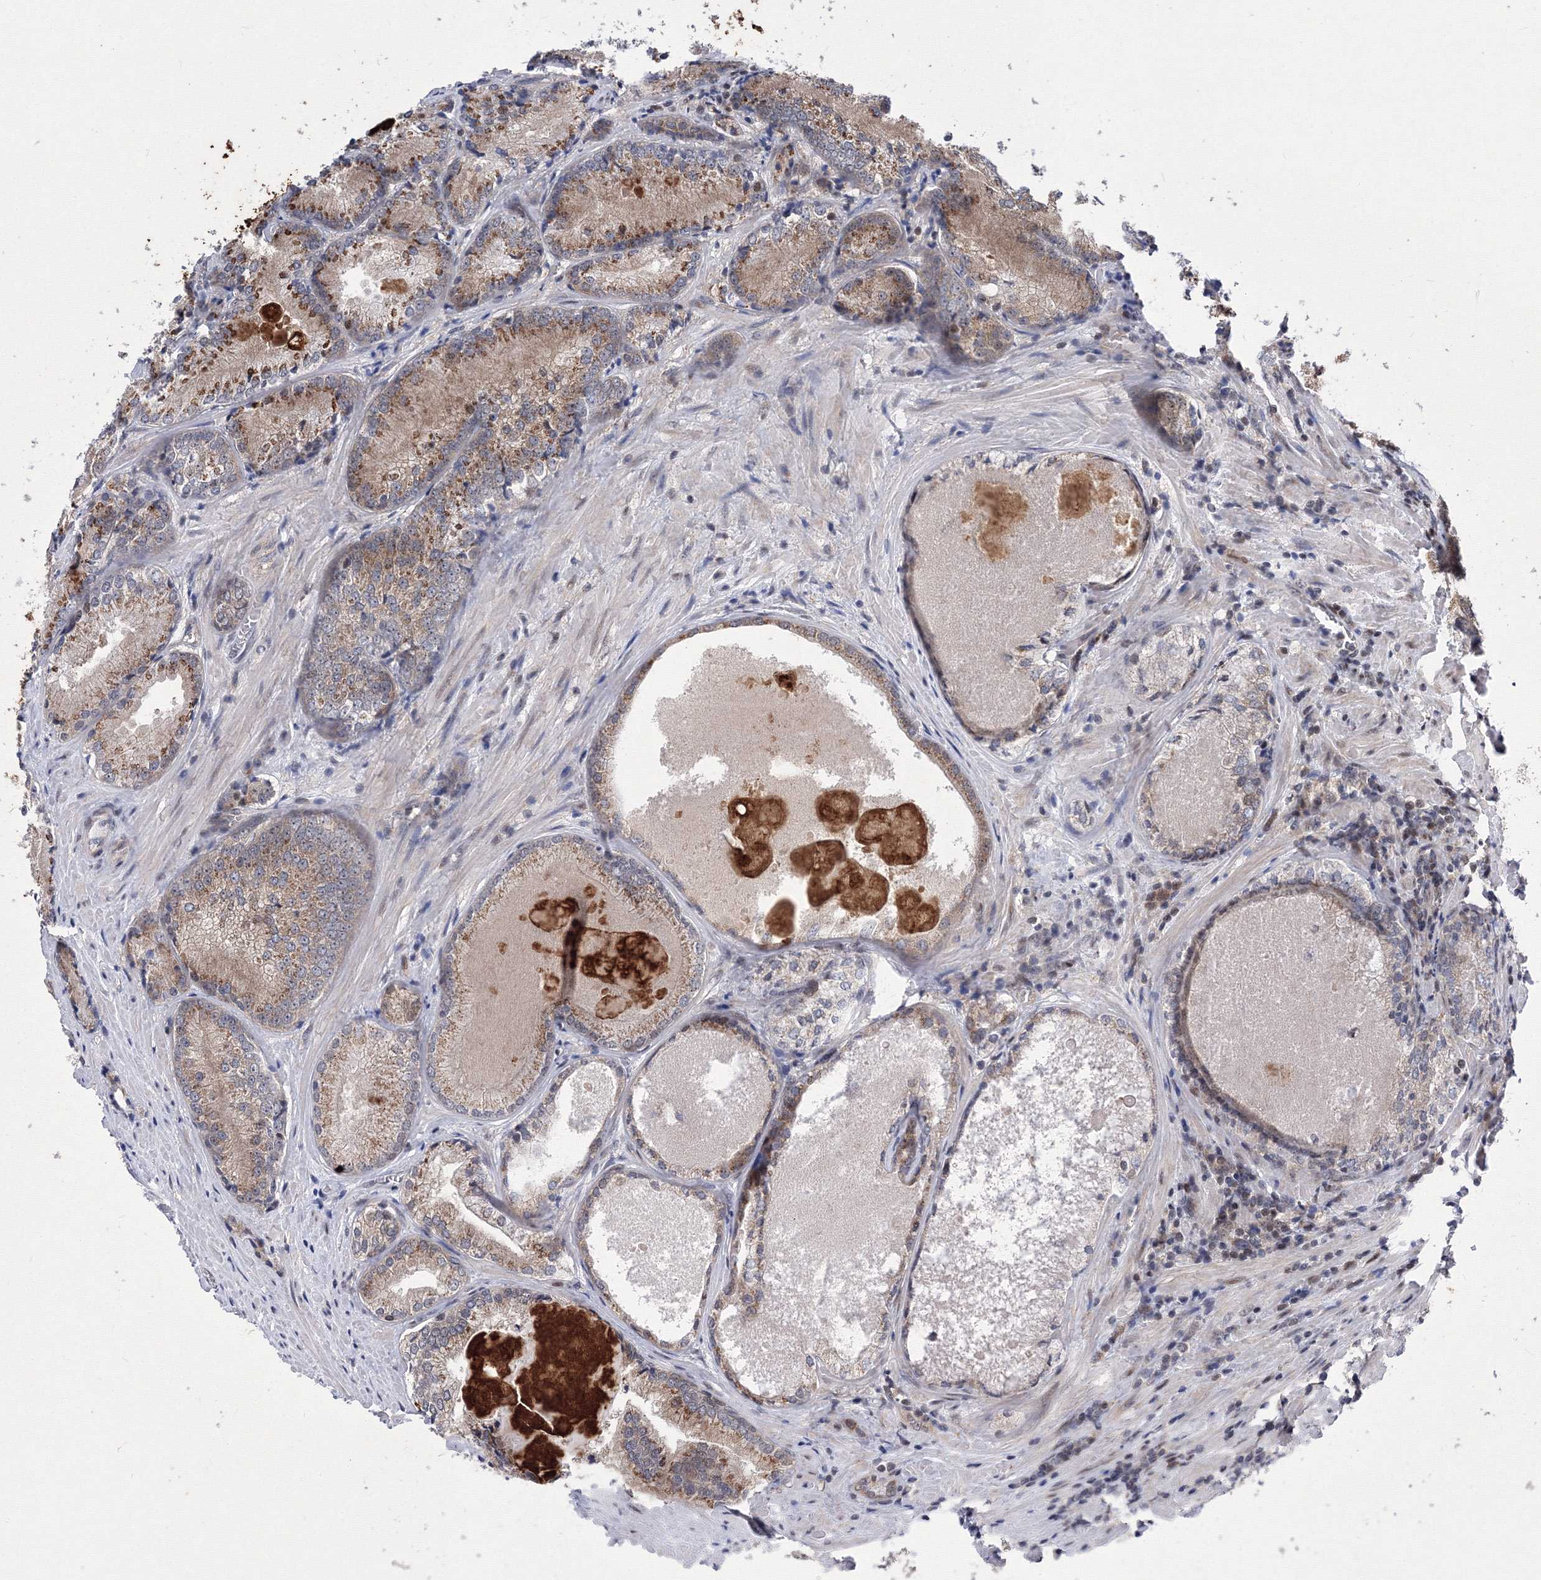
{"staining": {"intensity": "moderate", "quantity": ">75%", "location": "cytoplasmic/membranous"}, "tissue": "prostate cancer", "cell_type": "Tumor cells", "image_type": "cancer", "snomed": [{"axis": "morphology", "description": "Adenocarcinoma, High grade"}, {"axis": "topography", "description": "Prostate"}], "caption": "Protein staining exhibits moderate cytoplasmic/membranous expression in about >75% of tumor cells in prostate high-grade adenocarcinoma.", "gene": "GPN1", "patient": {"sex": "male", "age": 66}}